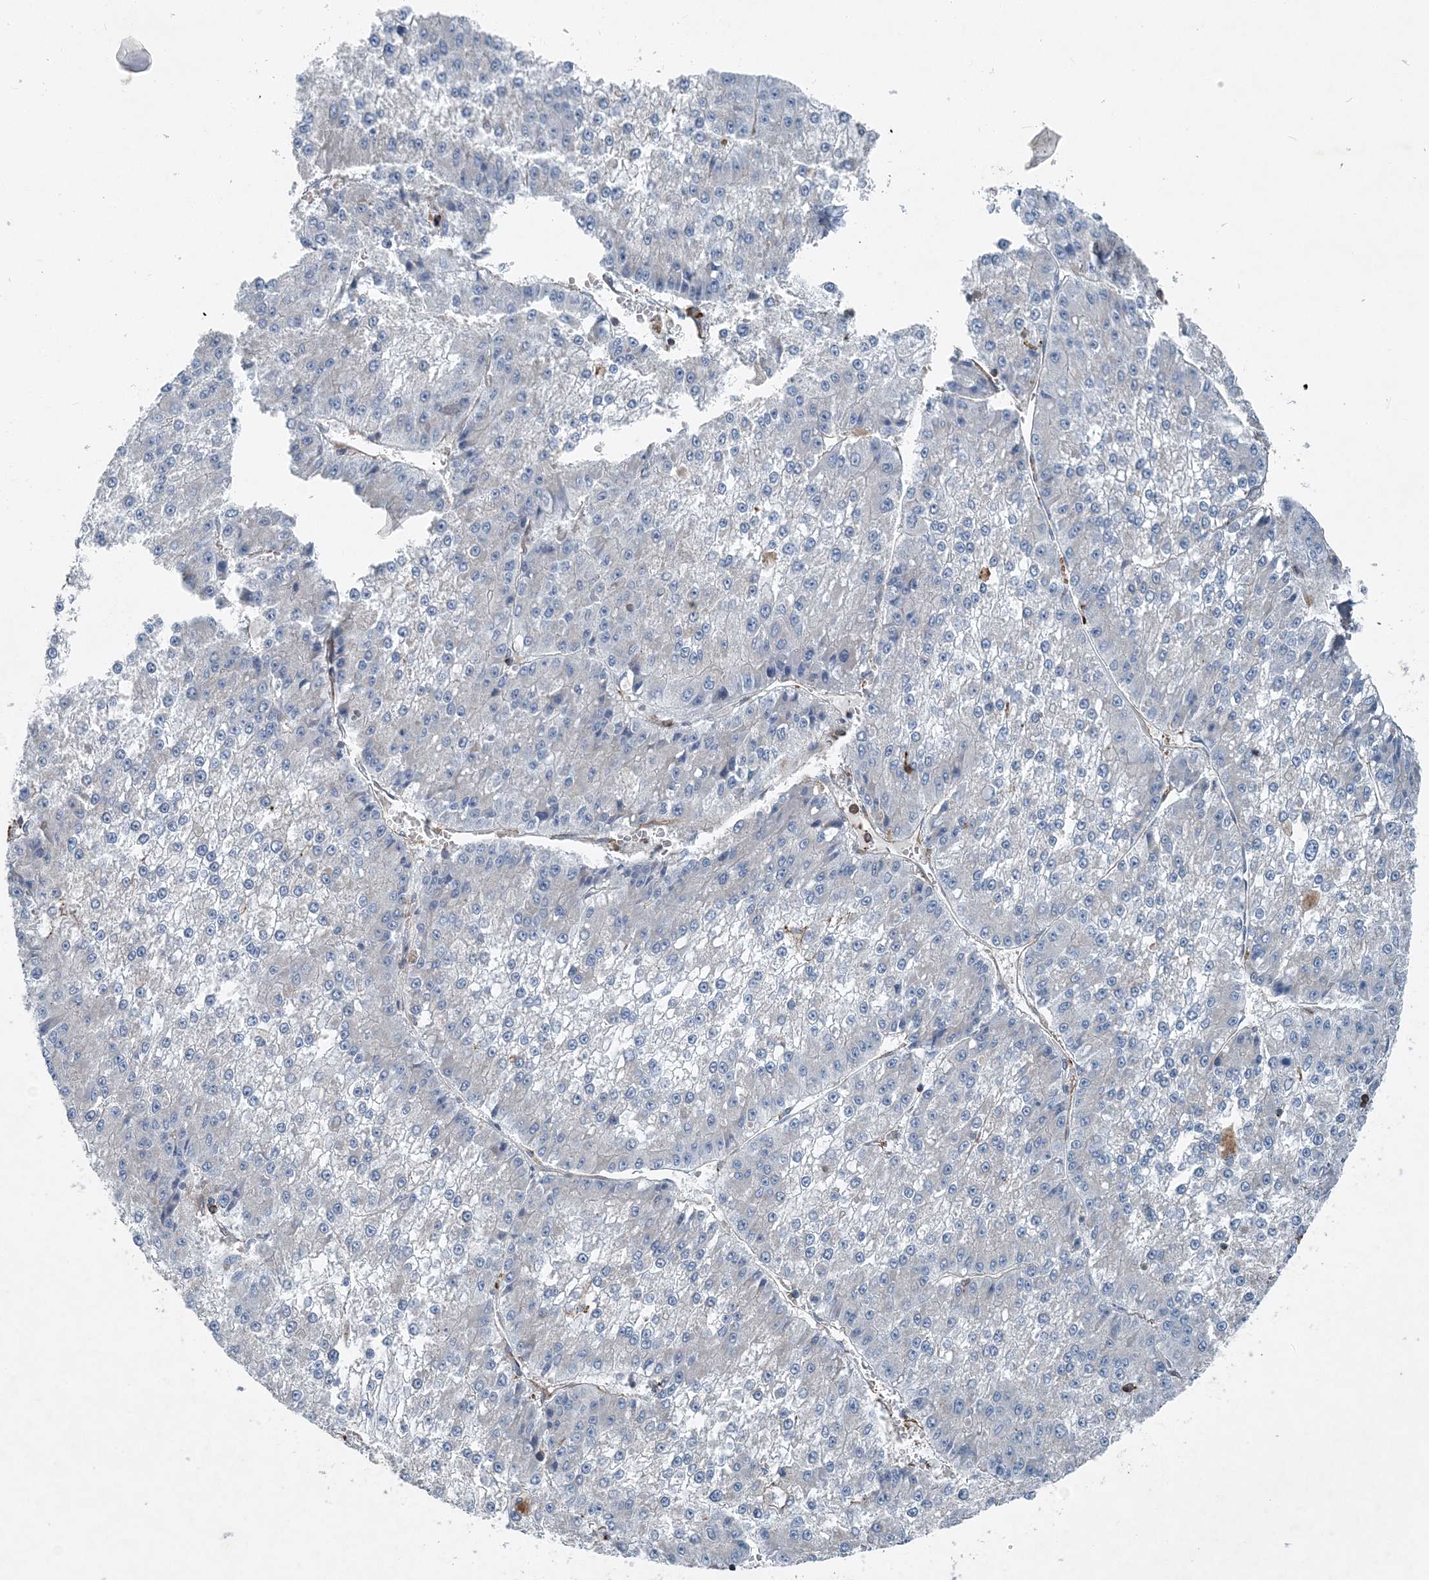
{"staining": {"intensity": "negative", "quantity": "none", "location": "none"}, "tissue": "liver cancer", "cell_type": "Tumor cells", "image_type": "cancer", "snomed": [{"axis": "morphology", "description": "Carcinoma, Hepatocellular, NOS"}, {"axis": "topography", "description": "Liver"}], "caption": "The micrograph demonstrates no significant staining in tumor cells of liver cancer (hepatocellular carcinoma). Nuclei are stained in blue.", "gene": "DGUOK", "patient": {"sex": "female", "age": 73}}